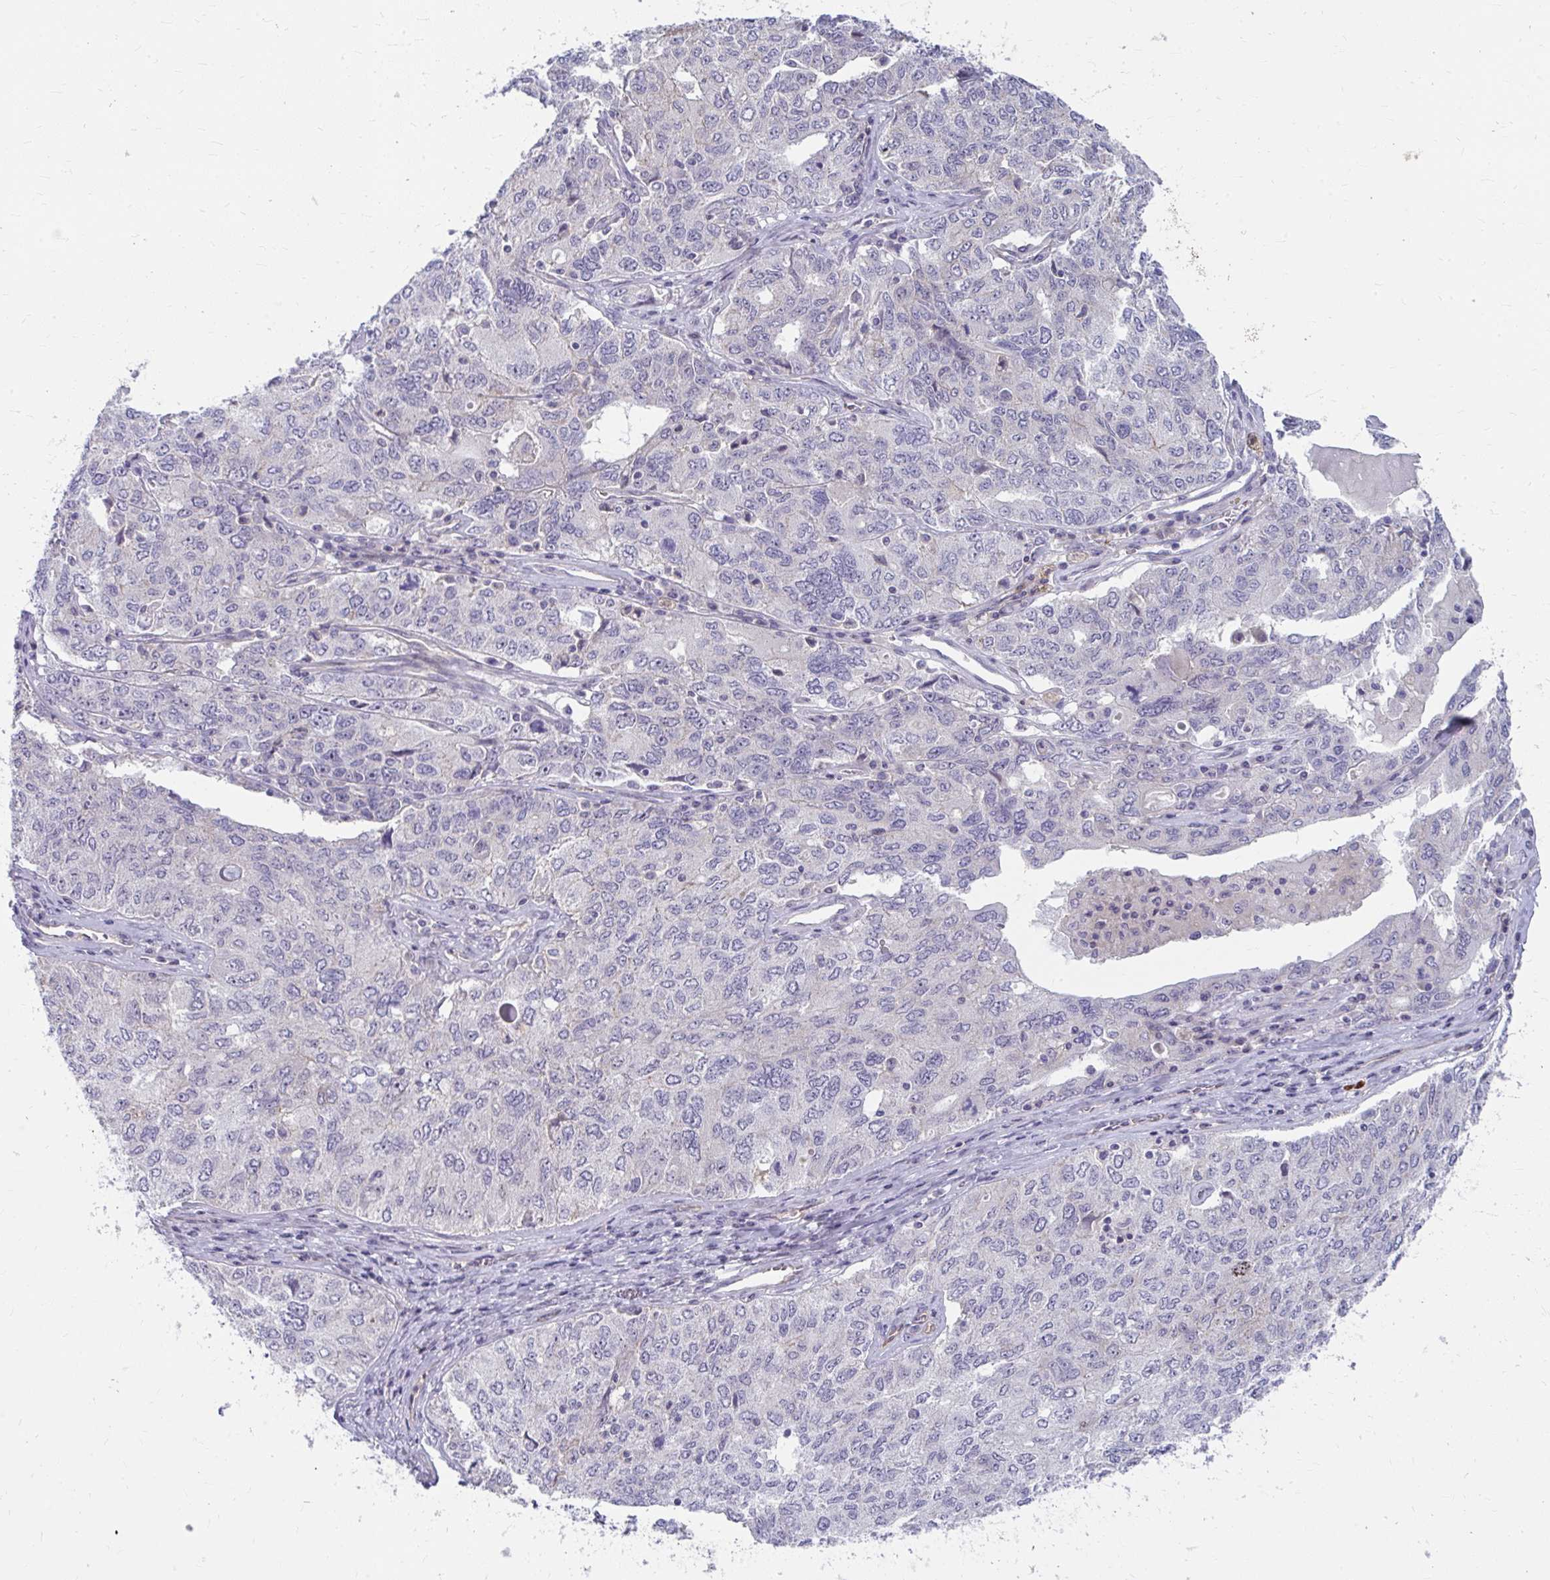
{"staining": {"intensity": "negative", "quantity": "none", "location": "none"}, "tissue": "ovarian cancer", "cell_type": "Tumor cells", "image_type": "cancer", "snomed": [{"axis": "morphology", "description": "Carcinoma, endometroid"}, {"axis": "topography", "description": "Ovary"}], "caption": "There is no significant expression in tumor cells of endometroid carcinoma (ovarian).", "gene": "MUS81", "patient": {"sex": "female", "age": 62}}